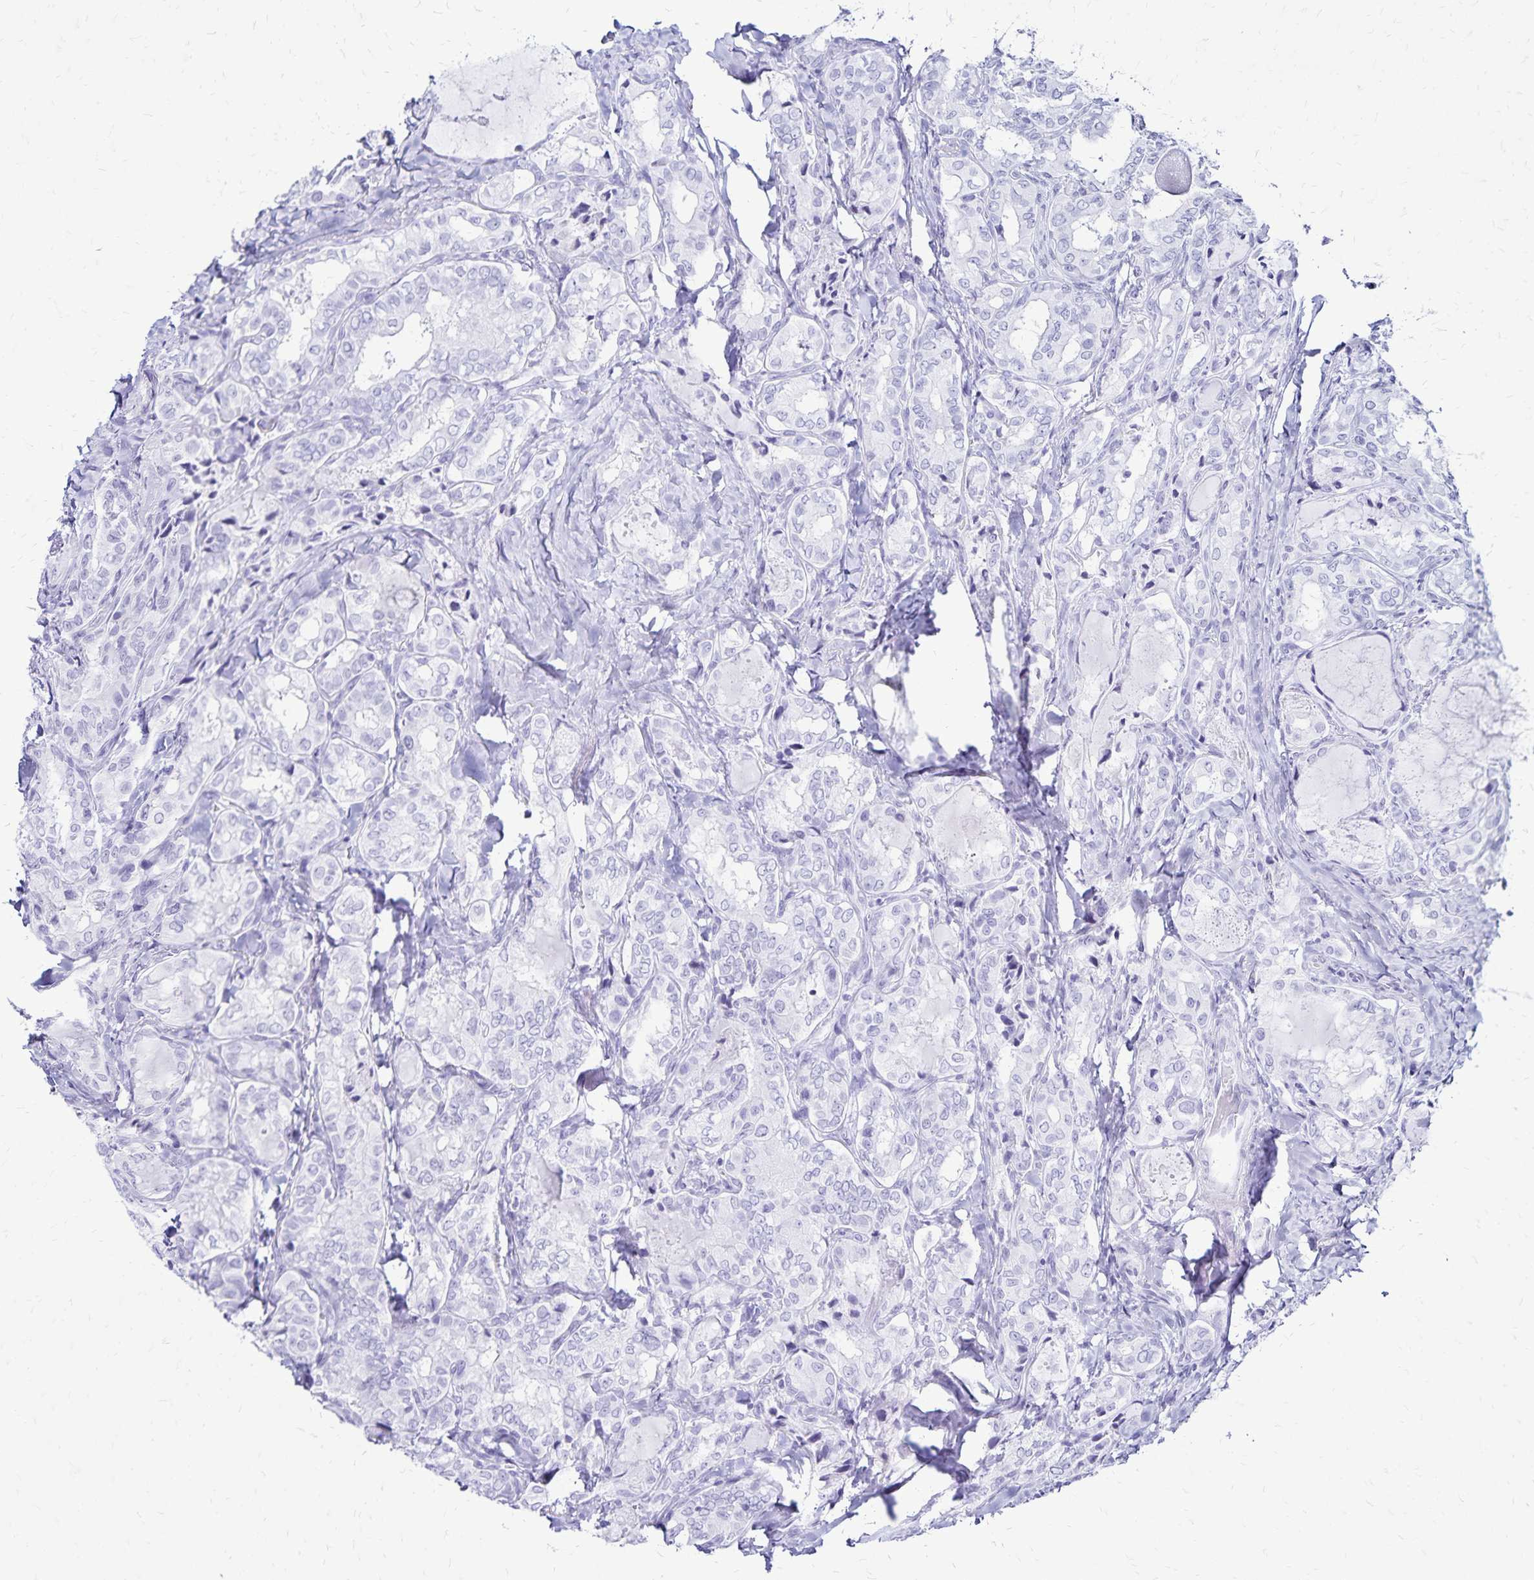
{"staining": {"intensity": "negative", "quantity": "none", "location": "none"}, "tissue": "thyroid cancer", "cell_type": "Tumor cells", "image_type": "cancer", "snomed": [{"axis": "morphology", "description": "Papillary adenocarcinoma, NOS"}, {"axis": "topography", "description": "Thyroid gland"}], "caption": "DAB immunohistochemical staining of human thyroid papillary adenocarcinoma exhibits no significant expression in tumor cells. (Brightfield microscopy of DAB immunohistochemistry at high magnification).", "gene": "LIN28B", "patient": {"sex": "female", "age": 75}}